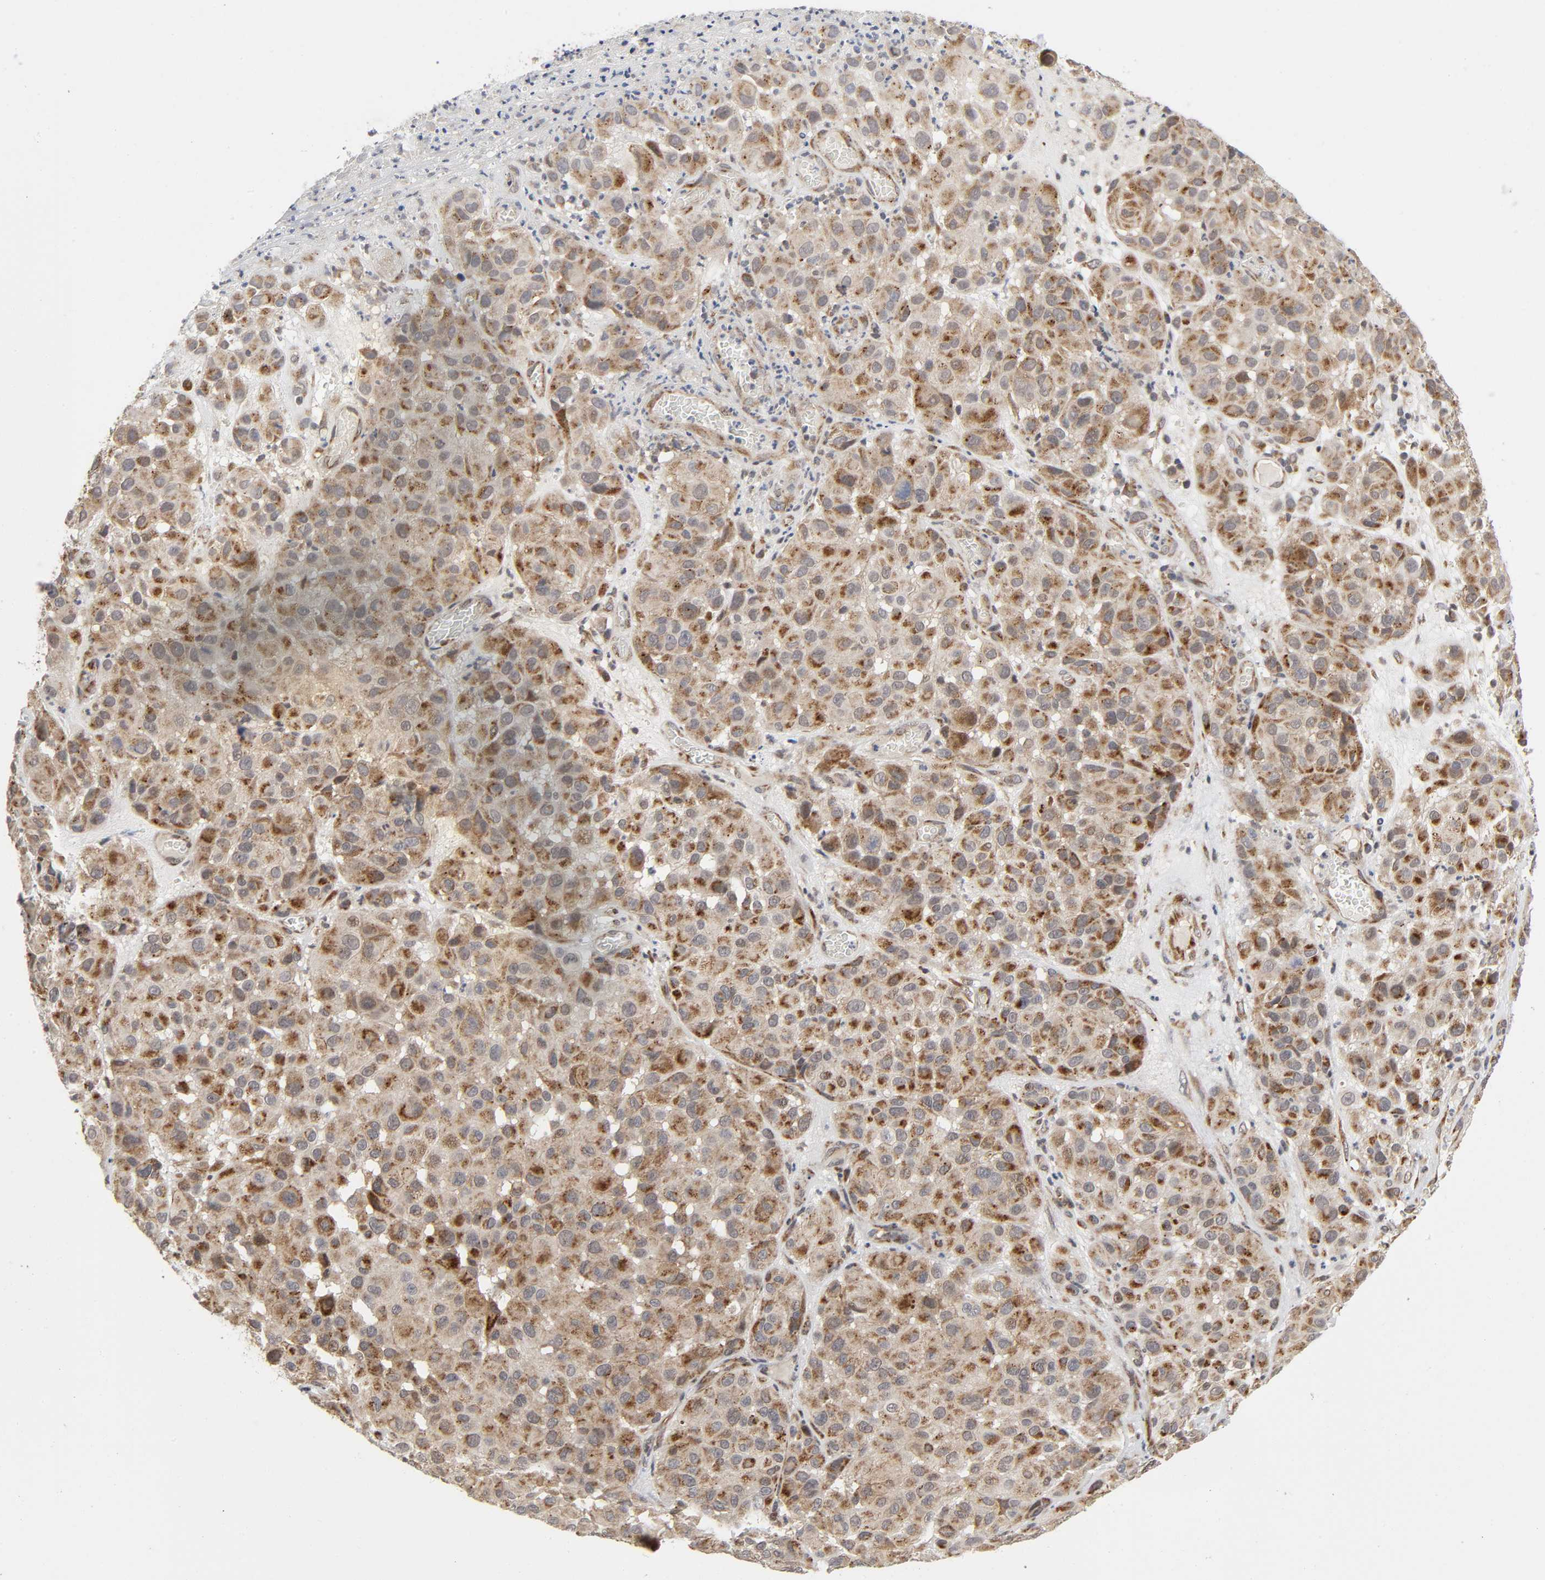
{"staining": {"intensity": "strong", "quantity": ">75%", "location": "cytoplasmic/membranous"}, "tissue": "melanoma", "cell_type": "Tumor cells", "image_type": "cancer", "snomed": [{"axis": "morphology", "description": "Malignant melanoma, NOS"}, {"axis": "topography", "description": "Skin"}], "caption": "Approximately >75% of tumor cells in melanoma display strong cytoplasmic/membranous protein positivity as visualized by brown immunohistochemical staining.", "gene": "SLC30A9", "patient": {"sex": "female", "age": 21}}